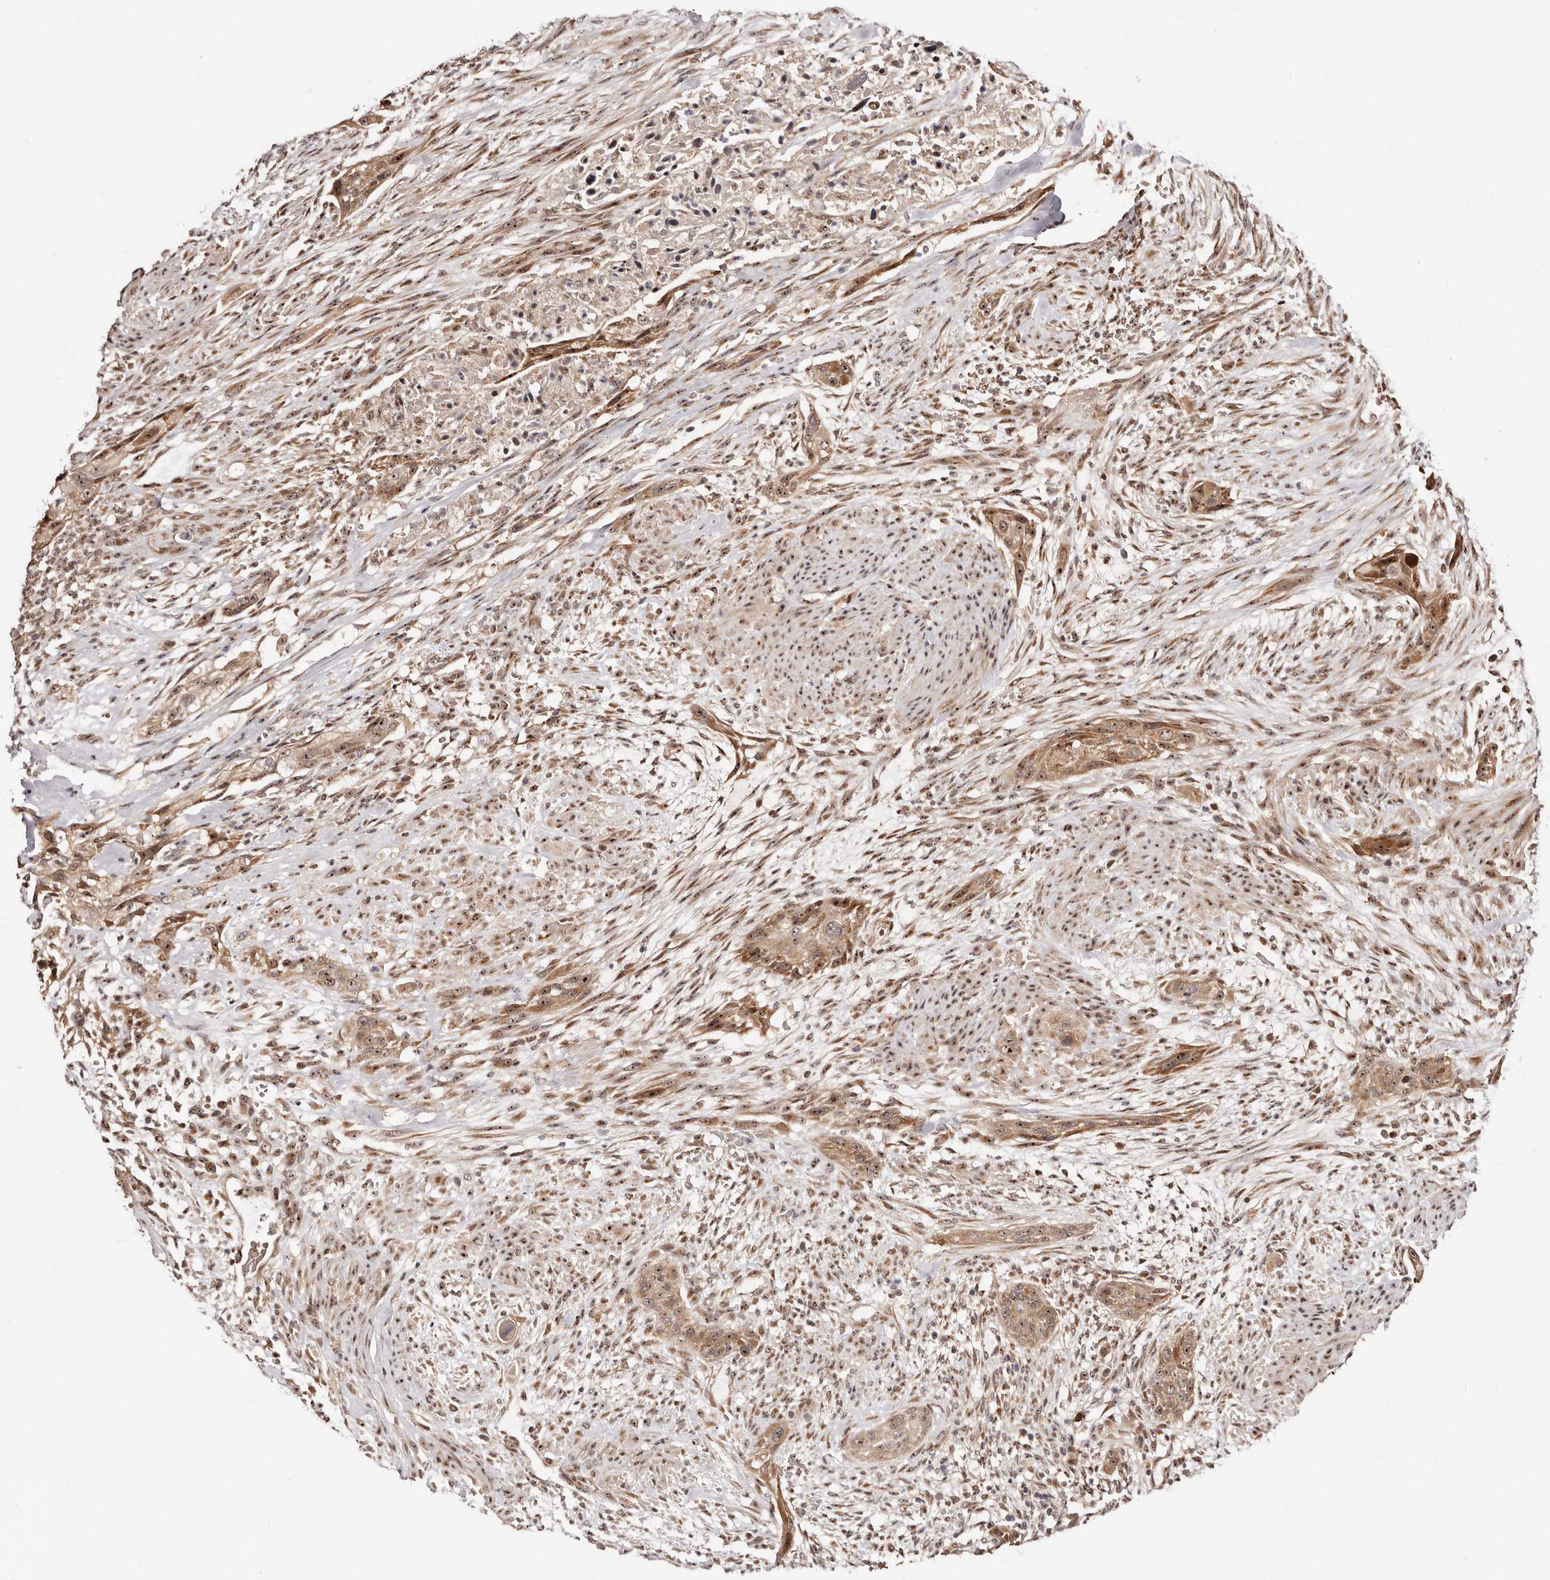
{"staining": {"intensity": "moderate", "quantity": ">75%", "location": "cytoplasmic/membranous,nuclear"}, "tissue": "urothelial cancer", "cell_type": "Tumor cells", "image_type": "cancer", "snomed": [{"axis": "morphology", "description": "Urothelial carcinoma, High grade"}, {"axis": "topography", "description": "Urinary bladder"}], "caption": "A micrograph of human urothelial carcinoma (high-grade) stained for a protein demonstrates moderate cytoplasmic/membranous and nuclear brown staining in tumor cells.", "gene": "APOL6", "patient": {"sex": "male", "age": 35}}